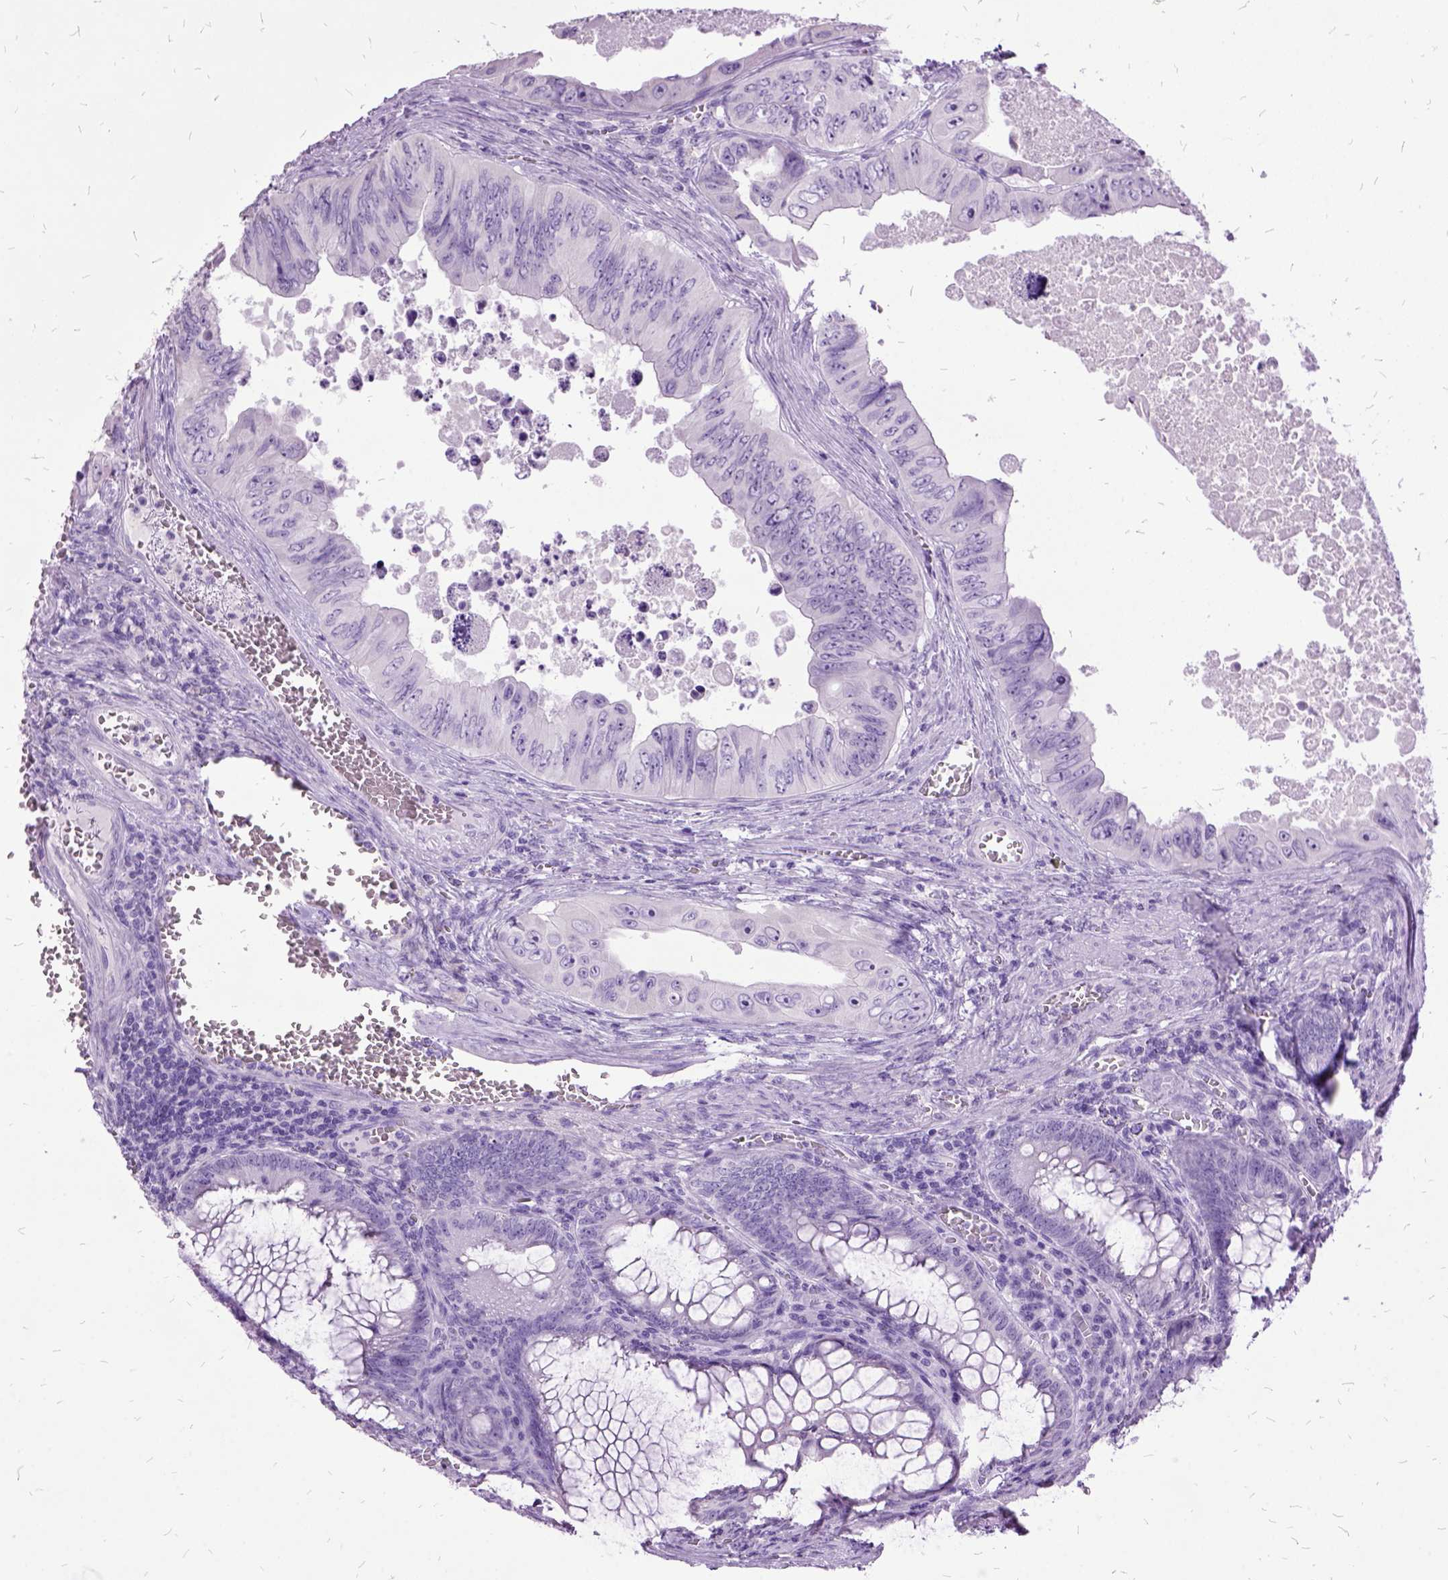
{"staining": {"intensity": "negative", "quantity": "none", "location": "none"}, "tissue": "colorectal cancer", "cell_type": "Tumor cells", "image_type": "cancer", "snomed": [{"axis": "morphology", "description": "Adenocarcinoma, NOS"}, {"axis": "topography", "description": "Colon"}], "caption": "Tumor cells show no significant positivity in colorectal cancer.", "gene": "MME", "patient": {"sex": "female", "age": 84}}